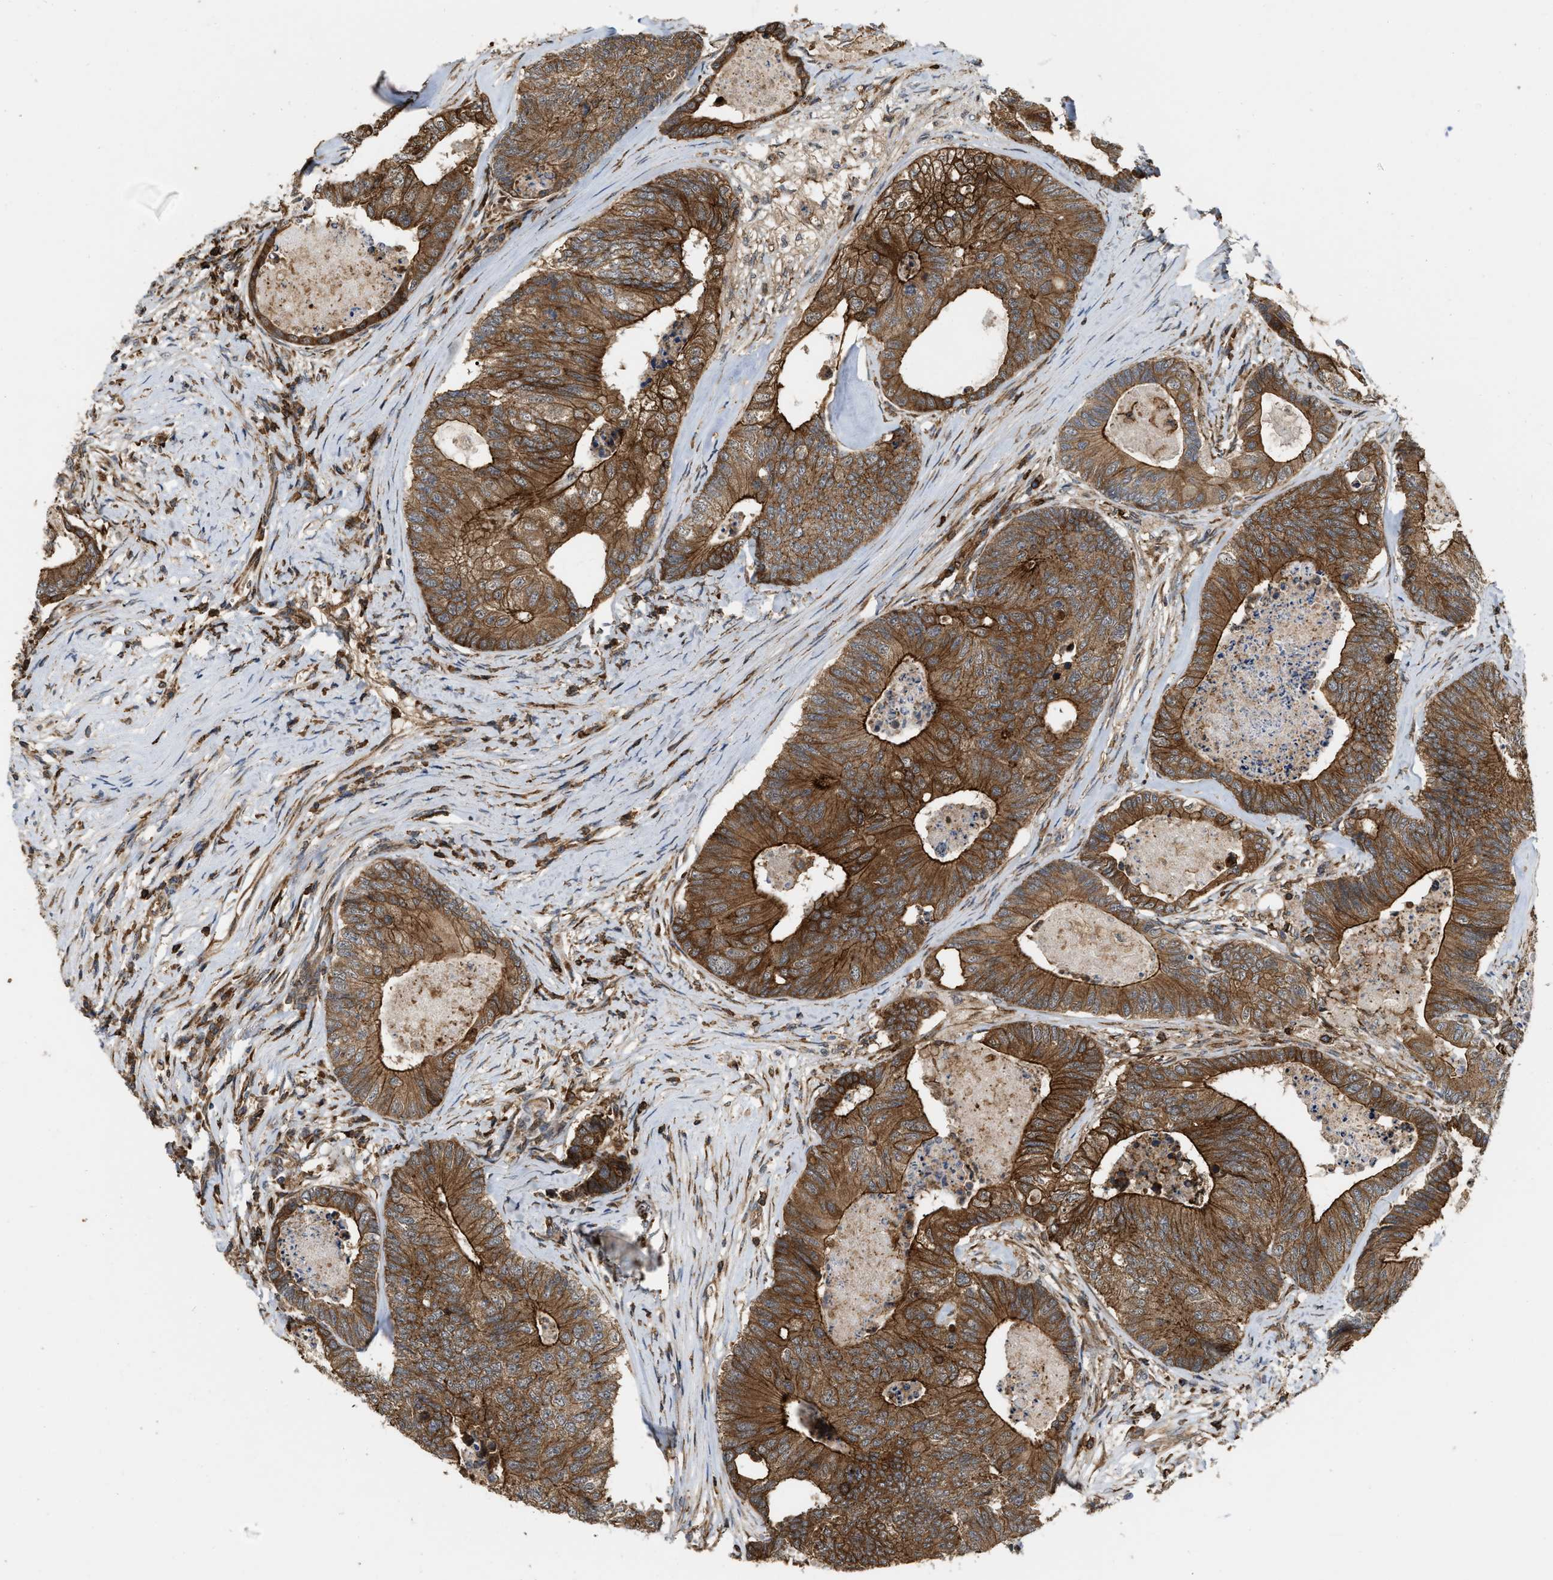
{"staining": {"intensity": "strong", "quantity": ">75%", "location": "cytoplasmic/membranous"}, "tissue": "colorectal cancer", "cell_type": "Tumor cells", "image_type": "cancer", "snomed": [{"axis": "morphology", "description": "Adenocarcinoma, NOS"}, {"axis": "topography", "description": "Colon"}], "caption": "Immunohistochemistry (IHC) photomicrograph of colorectal cancer (adenocarcinoma) stained for a protein (brown), which exhibits high levels of strong cytoplasmic/membranous staining in approximately >75% of tumor cells.", "gene": "IQCE", "patient": {"sex": "female", "age": 67}}